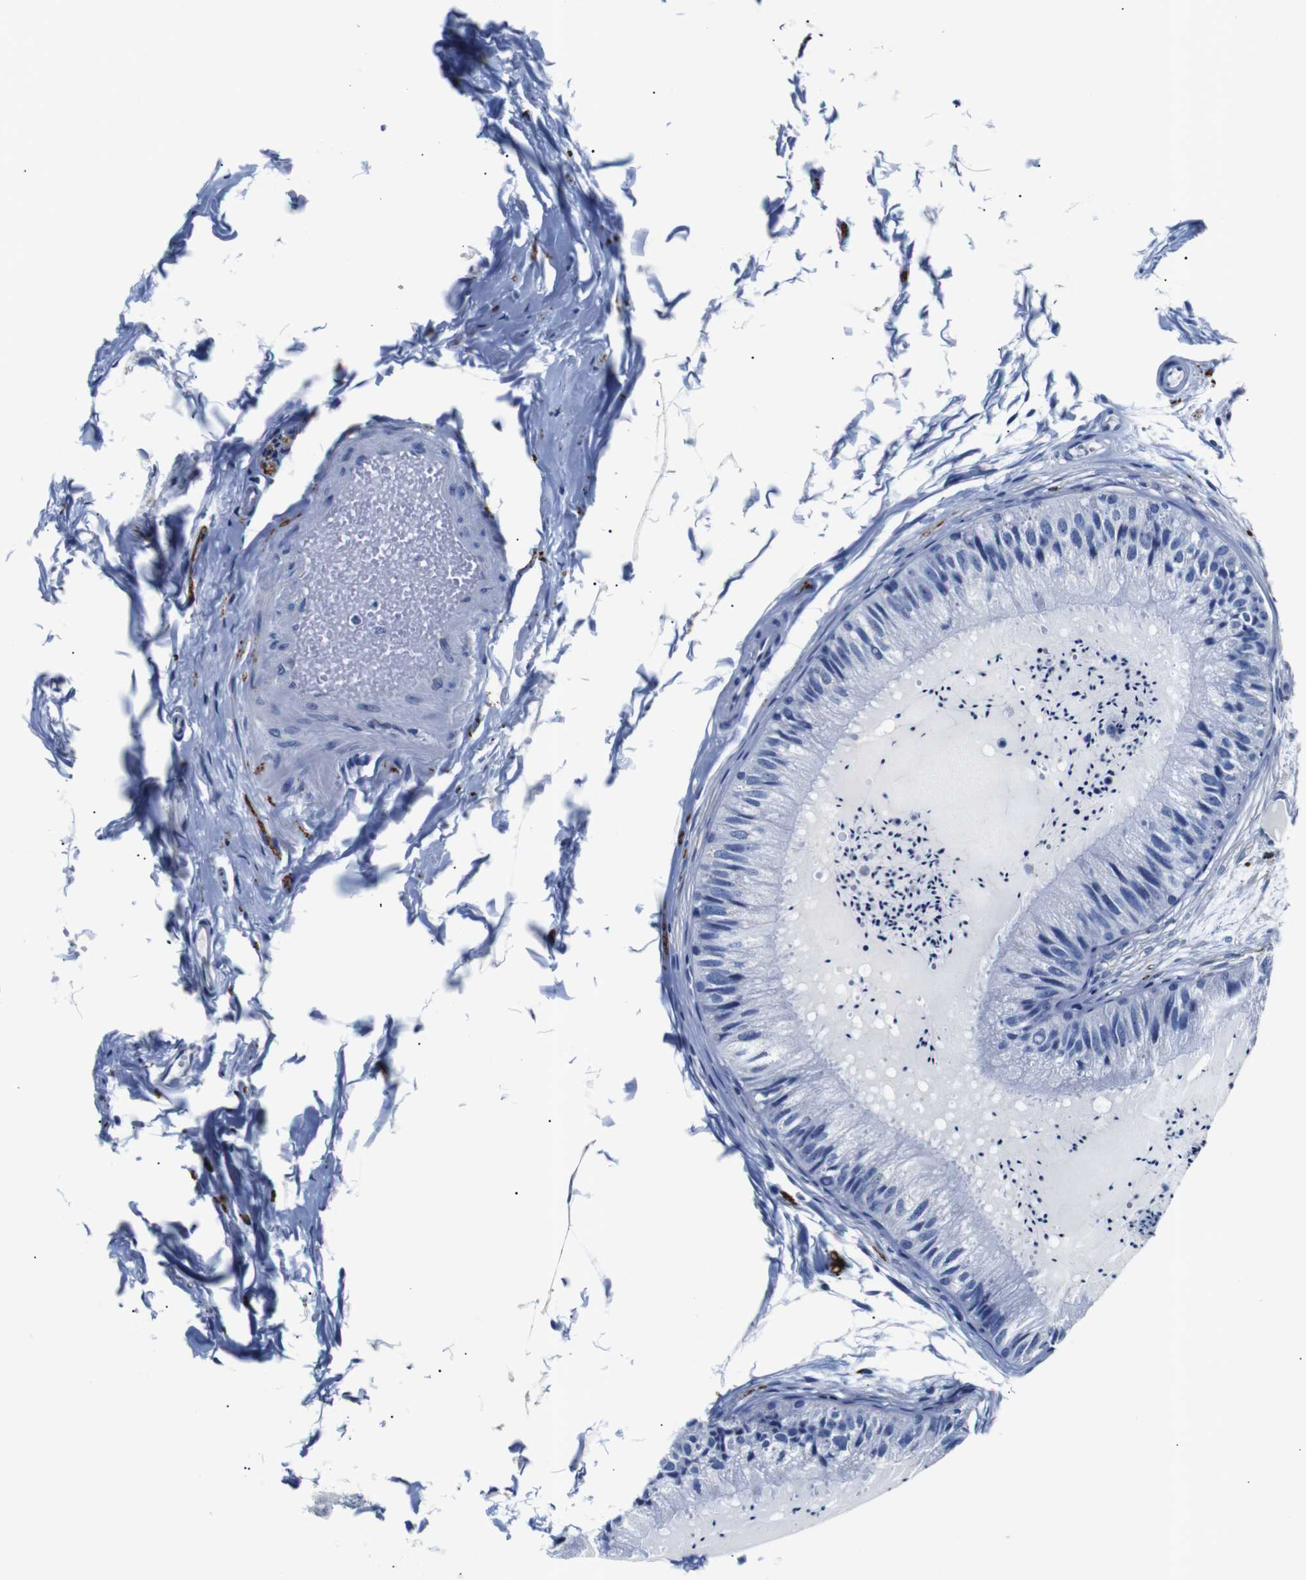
{"staining": {"intensity": "negative", "quantity": "none", "location": "none"}, "tissue": "epididymis", "cell_type": "Glandular cells", "image_type": "normal", "snomed": [{"axis": "morphology", "description": "Normal tissue, NOS"}, {"axis": "topography", "description": "Epididymis"}], "caption": "High power microscopy micrograph of an IHC micrograph of normal epididymis, revealing no significant staining in glandular cells. (DAB immunohistochemistry visualized using brightfield microscopy, high magnification).", "gene": "GAP43", "patient": {"sex": "male", "age": 31}}